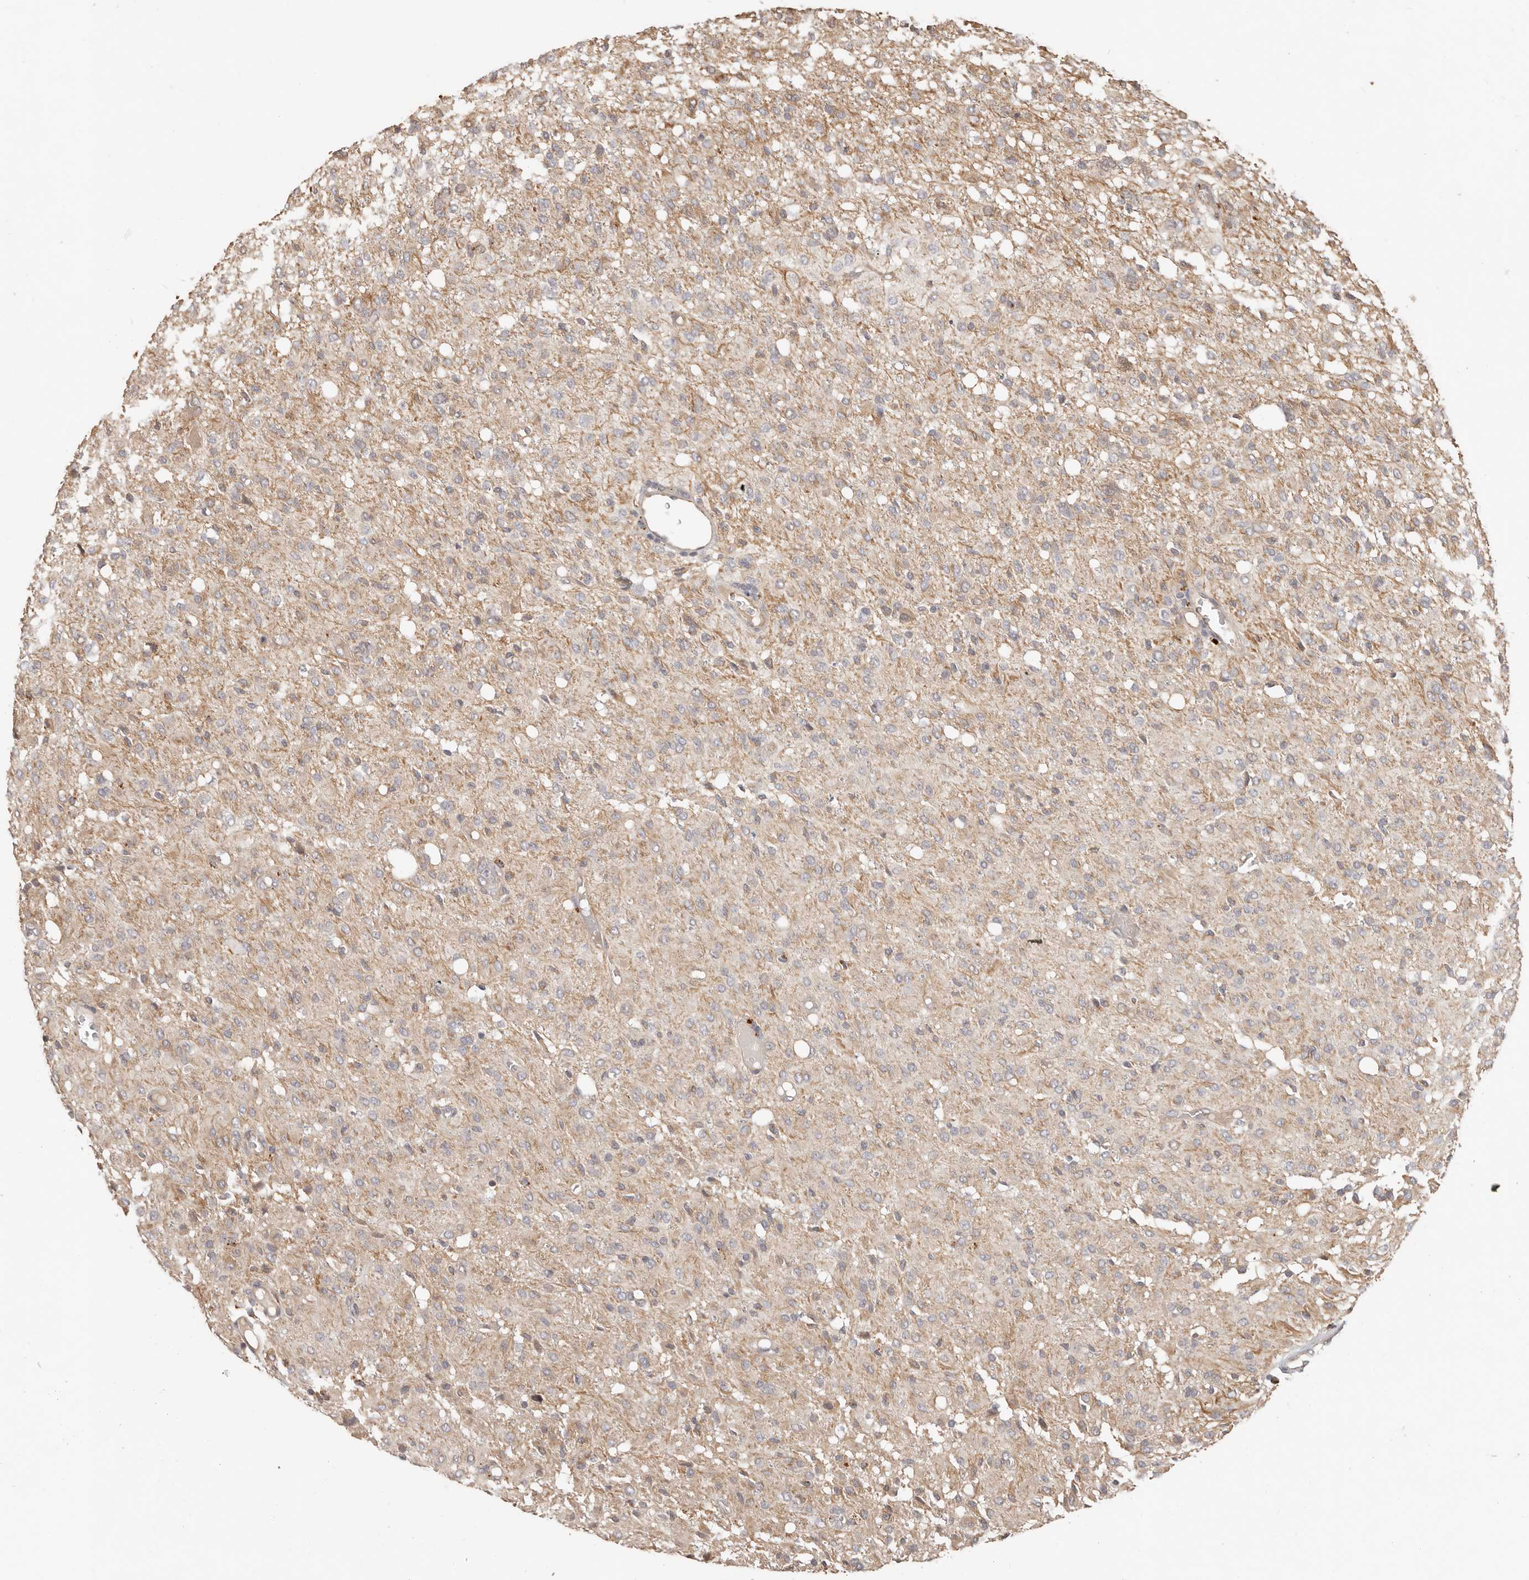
{"staining": {"intensity": "weak", "quantity": "<25%", "location": "cytoplasmic/membranous"}, "tissue": "glioma", "cell_type": "Tumor cells", "image_type": "cancer", "snomed": [{"axis": "morphology", "description": "Glioma, malignant, High grade"}, {"axis": "topography", "description": "Brain"}], "caption": "Human malignant glioma (high-grade) stained for a protein using IHC exhibits no expression in tumor cells.", "gene": "MTFR2", "patient": {"sex": "female", "age": 59}}